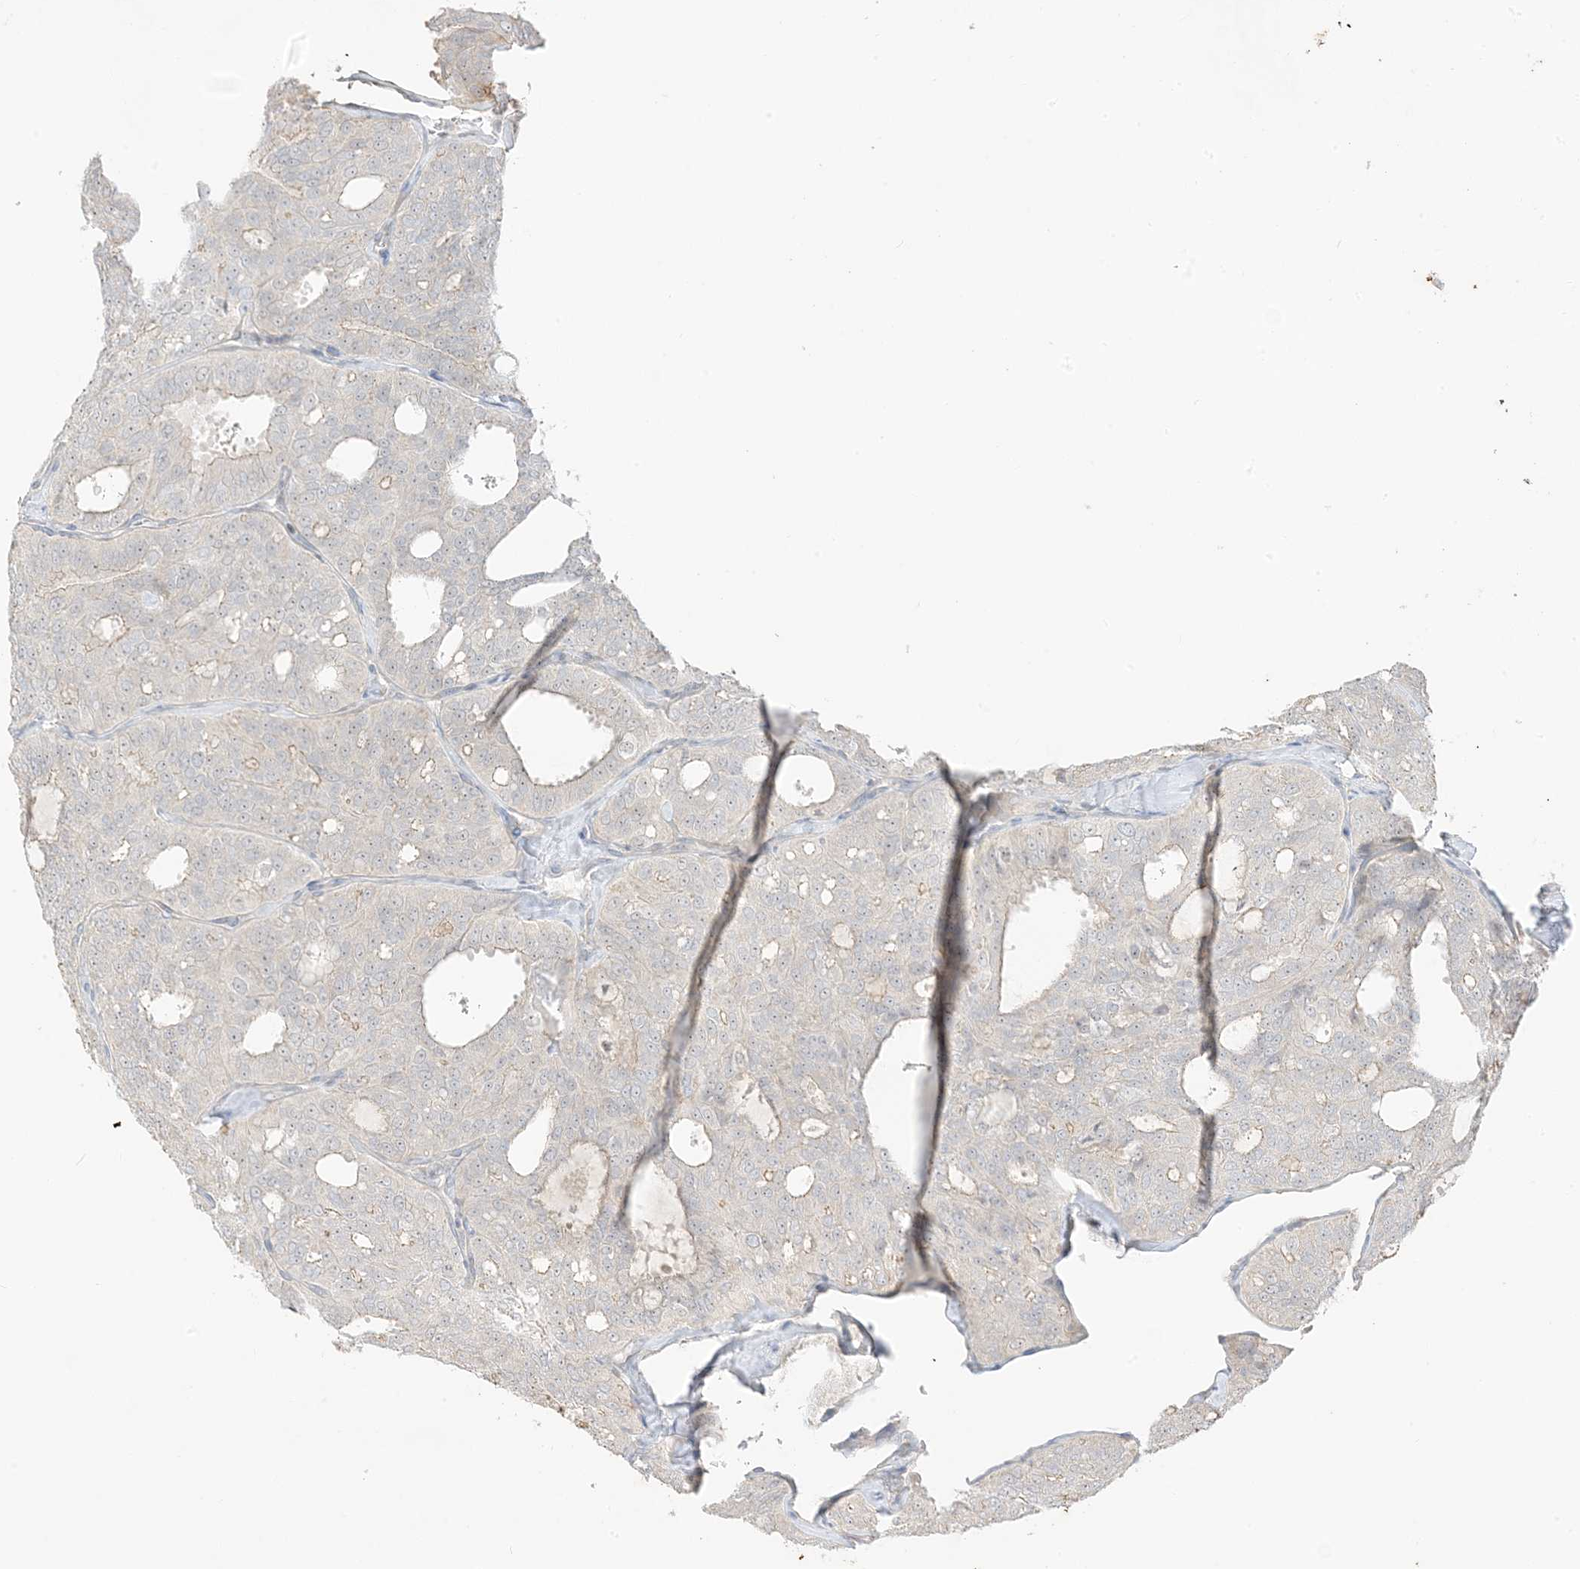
{"staining": {"intensity": "negative", "quantity": "none", "location": "none"}, "tissue": "thyroid cancer", "cell_type": "Tumor cells", "image_type": "cancer", "snomed": [{"axis": "morphology", "description": "Follicular adenoma carcinoma, NOS"}, {"axis": "topography", "description": "Thyroid gland"}], "caption": "Human thyroid follicular adenoma carcinoma stained for a protein using immunohistochemistry (IHC) reveals no staining in tumor cells.", "gene": "ETAA1", "patient": {"sex": "male", "age": 75}}